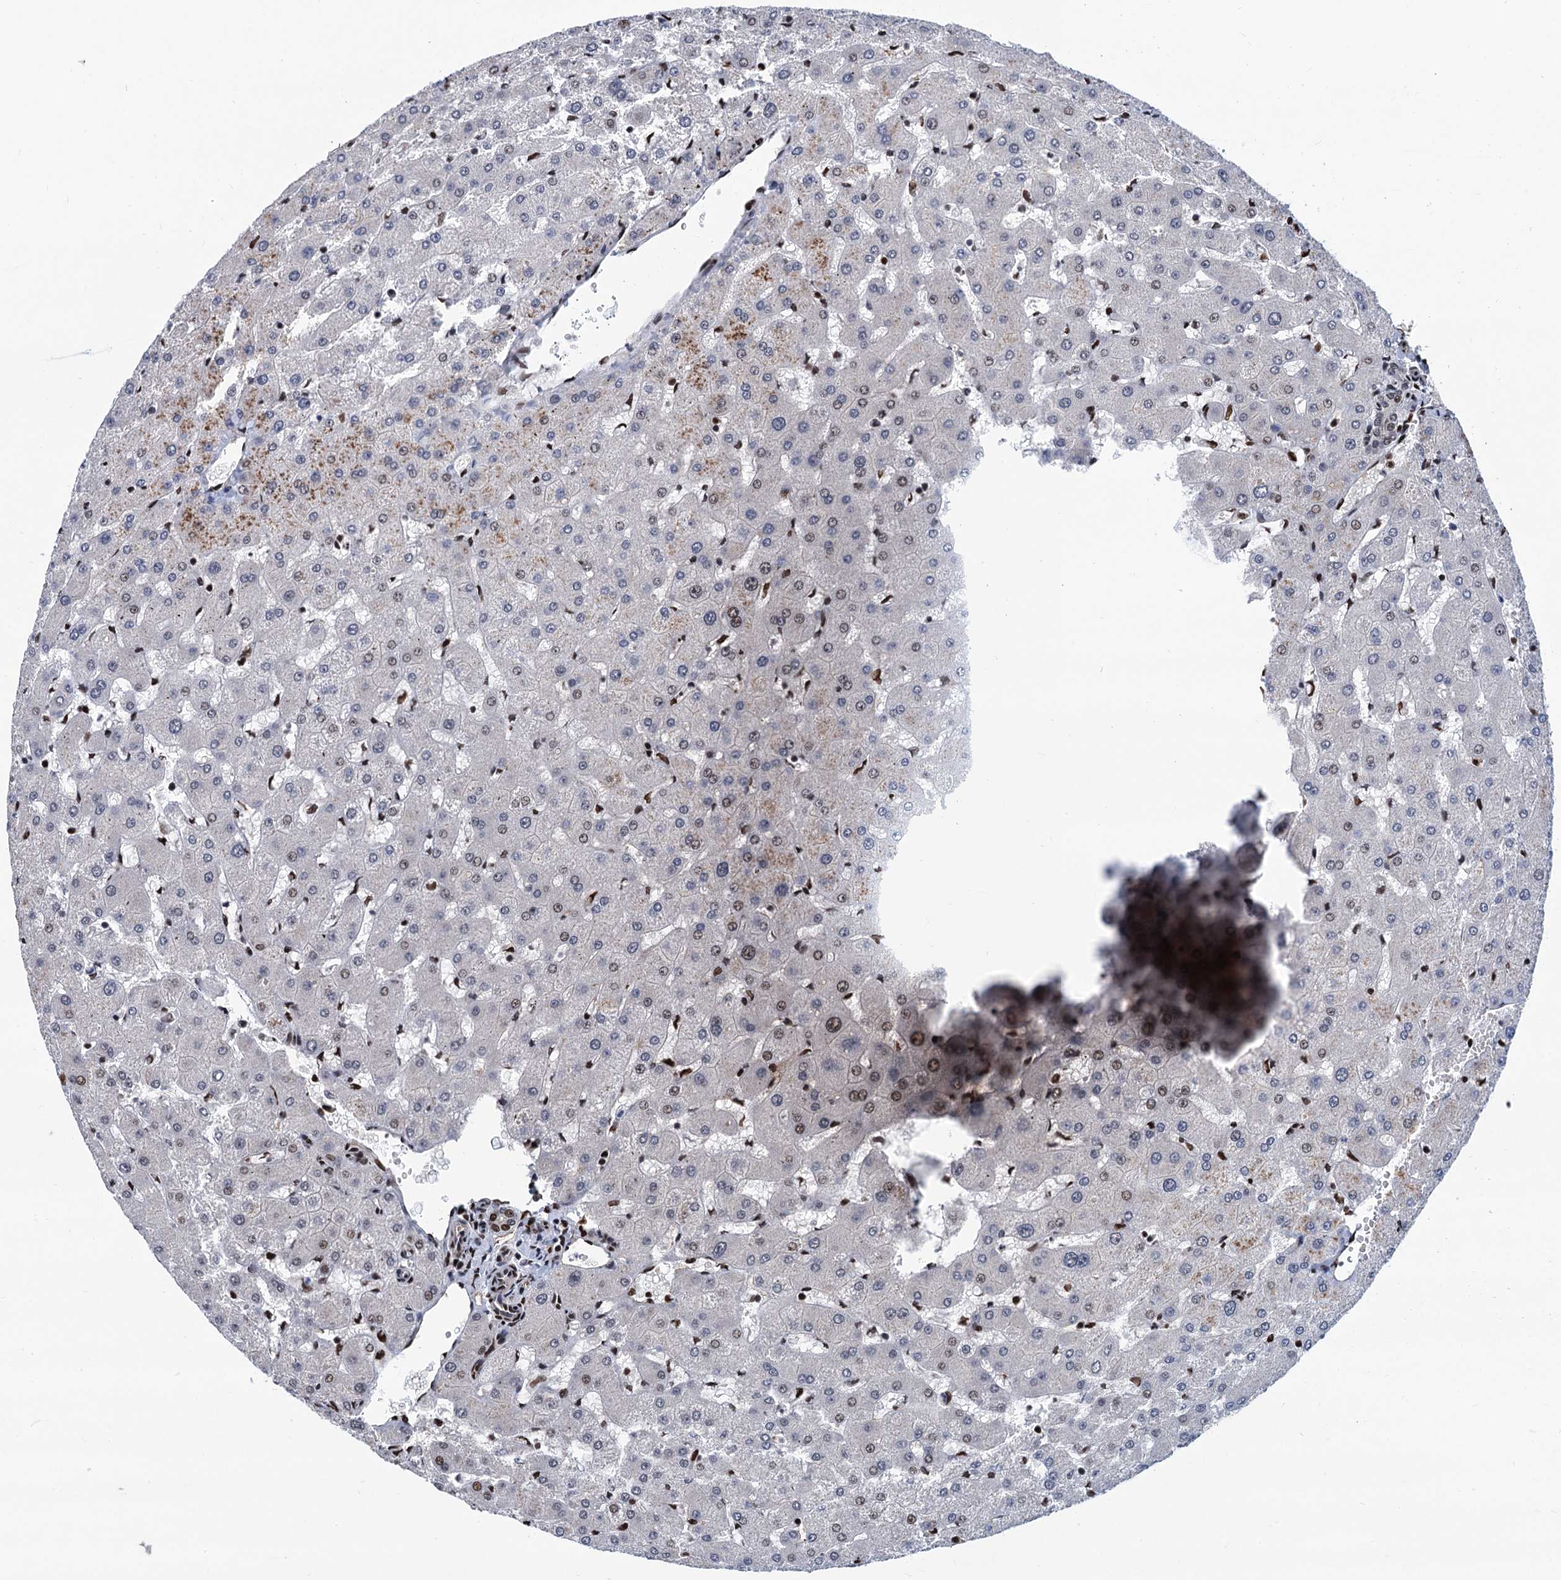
{"staining": {"intensity": "weak", "quantity": ">75%", "location": "nuclear"}, "tissue": "liver", "cell_type": "Cholangiocytes", "image_type": "normal", "snomed": [{"axis": "morphology", "description": "Normal tissue, NOS"}, {"axis": "topography", "description": "Liver"}], "caption": "High-magnification brightfield microscopy of unremarkable liver stained with DAB (brown) and counterstained with hematoxylin (blue). cholangiocytes exhibit weak nuclear expression is present in approximately>75% of cells. Nuclei are stained in blue.", "gene": "PPP4R1", "patient": {"sex": "female", "age": 63}}